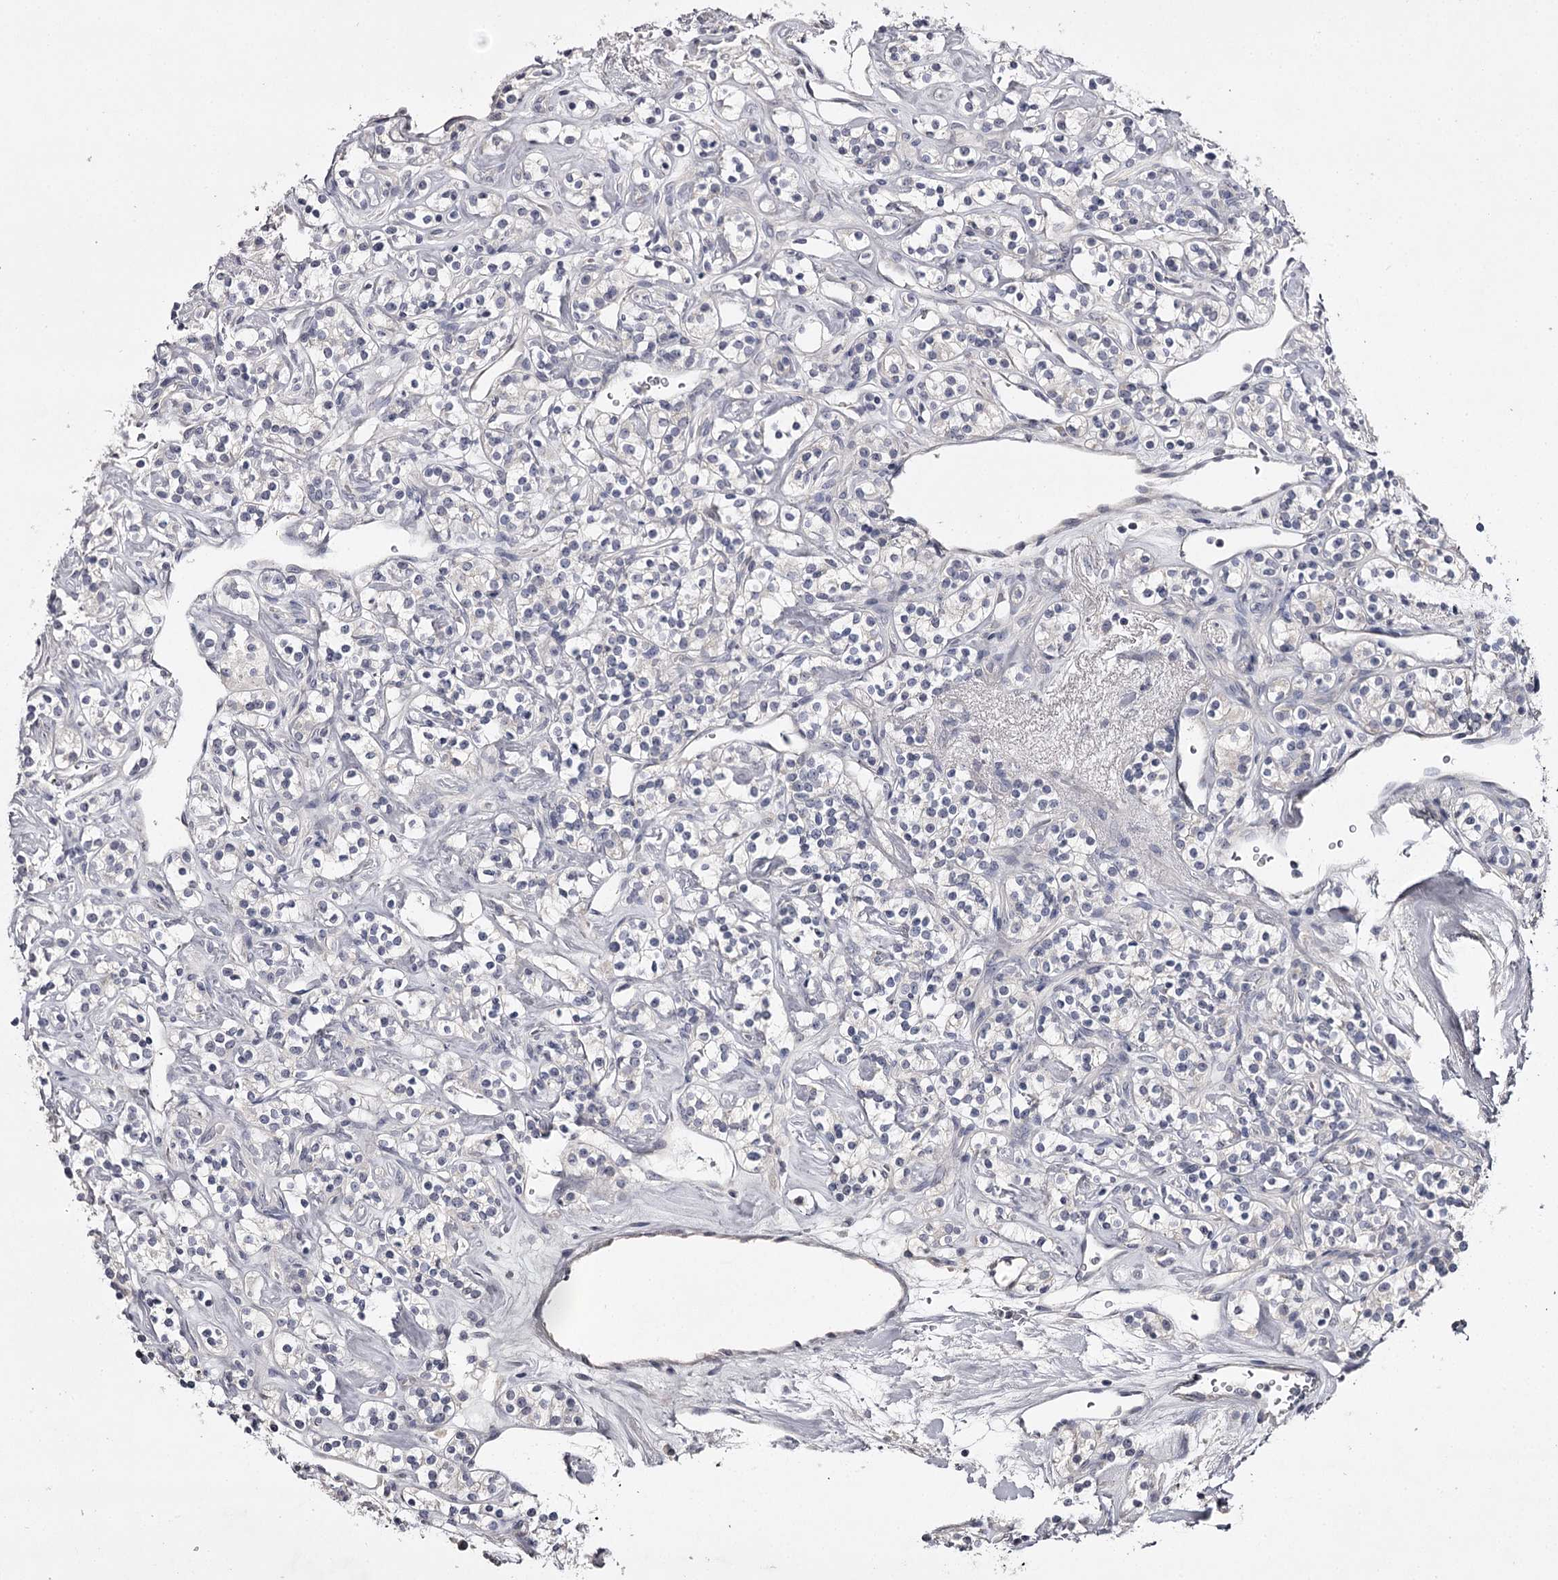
{"staining": {"intensity": "negative", "quantity": "none", "location": "none"}, "tissue": "renal cancer", "cell_type": "Tumor cells", "image_type": "cancer", "snomed": [{"axis": "morphology", "description": "Adenocarcinoma, NOS"}, {"axis": "topography", "description": "Kidney"}], "caption": "Human renal adenocarcinoma stained for a protein using IHC exhibits no staining in tumor cells.", "gene": "PRM2", "patient": {"sex": "male", "age": 77}}